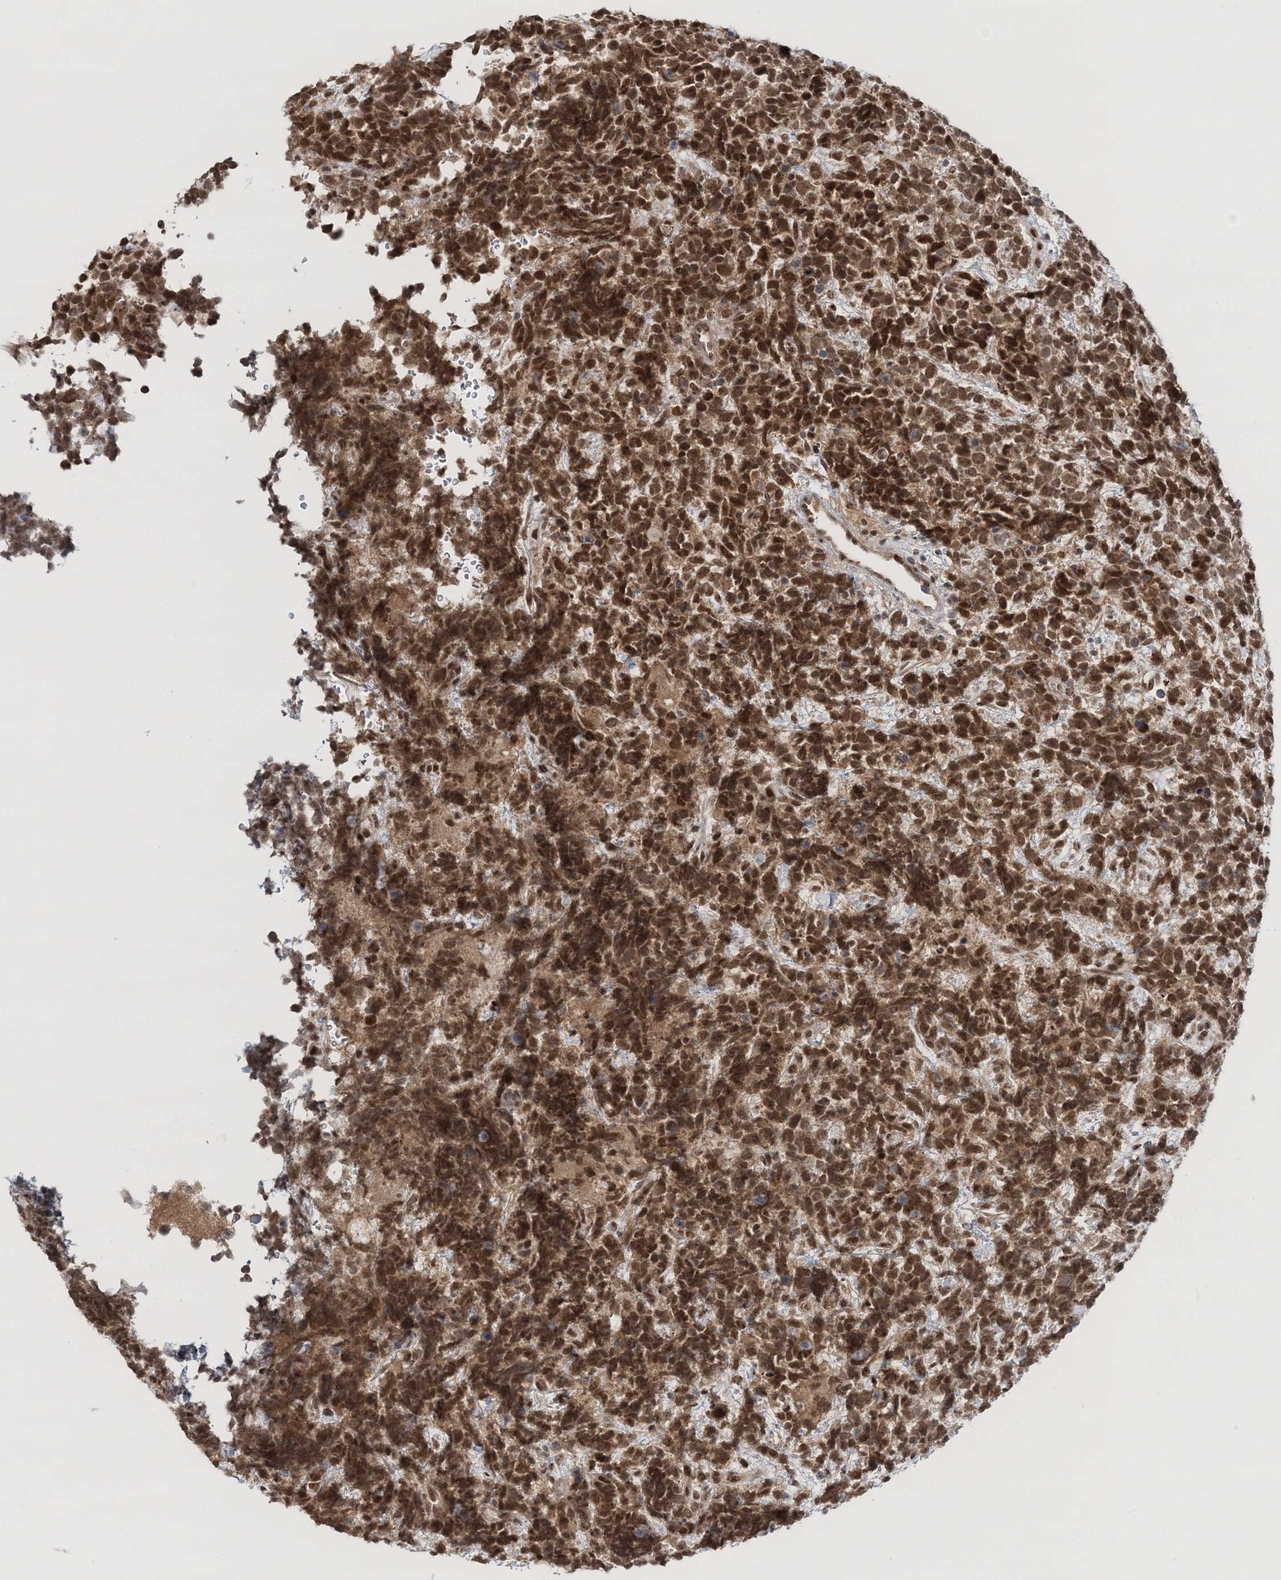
{"staining": {"intensity": "moderate", "quantity": ">75%", "location": "nuclear"}, "tissue": "urothelial cancer", "cell_type": "Tumor cells", "image_type": "cancer", "snomed": [{"axis": "morphology", "description": "Urothelial carcinoma, High grade"}, {"axis": "topography", "description": "Urinary bladder"}], "caption": "Protein expression analysis of urothelial carcinoma (high-grade) exhibits moderate nuclear positivity in approximately >75% of tumor cells.", "gene": "NOA1", "patient": {"sex": "female", "age": 82}}